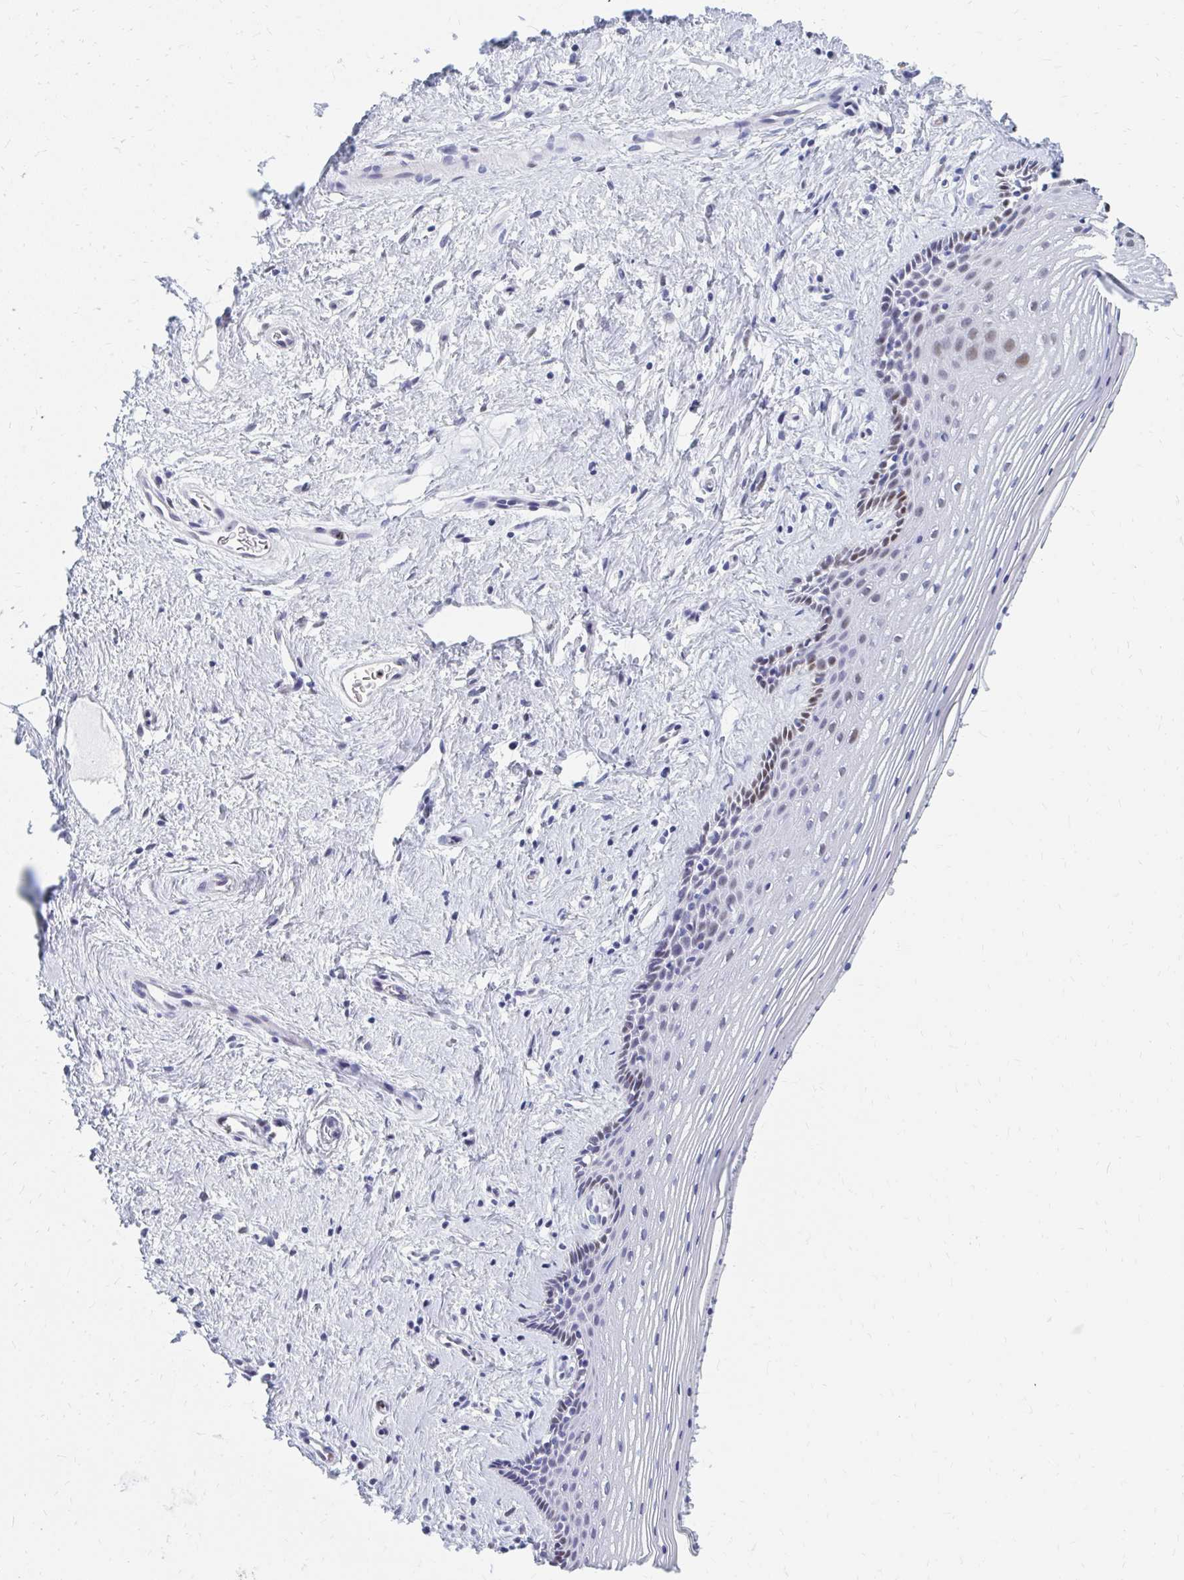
{"staining": {"intensity": "moderate", "quantity": "25%-75%", "location": "nuclear"}, "tissue": "vagina", "cell_type": "Squamous epithelial cells", "image_type": "normal", "snomed": [{"axis": "morphology", "description": "Normal tissue, NOS"}, {"axis": "topography", "description": "Vagina"}], "caption": "High-magnification brightfield microscopy of benign vagina stained with DAB (brown) and counterstained with hematoxylin (blue). squamous epithelial cells exhibit moderate nuclear staining is identified in approximately25%-75% of cells. (IHC, brightfield microscopy, high magnification).", "gene": "PLK3", "patient": {"sex": "female", "age": 42}}